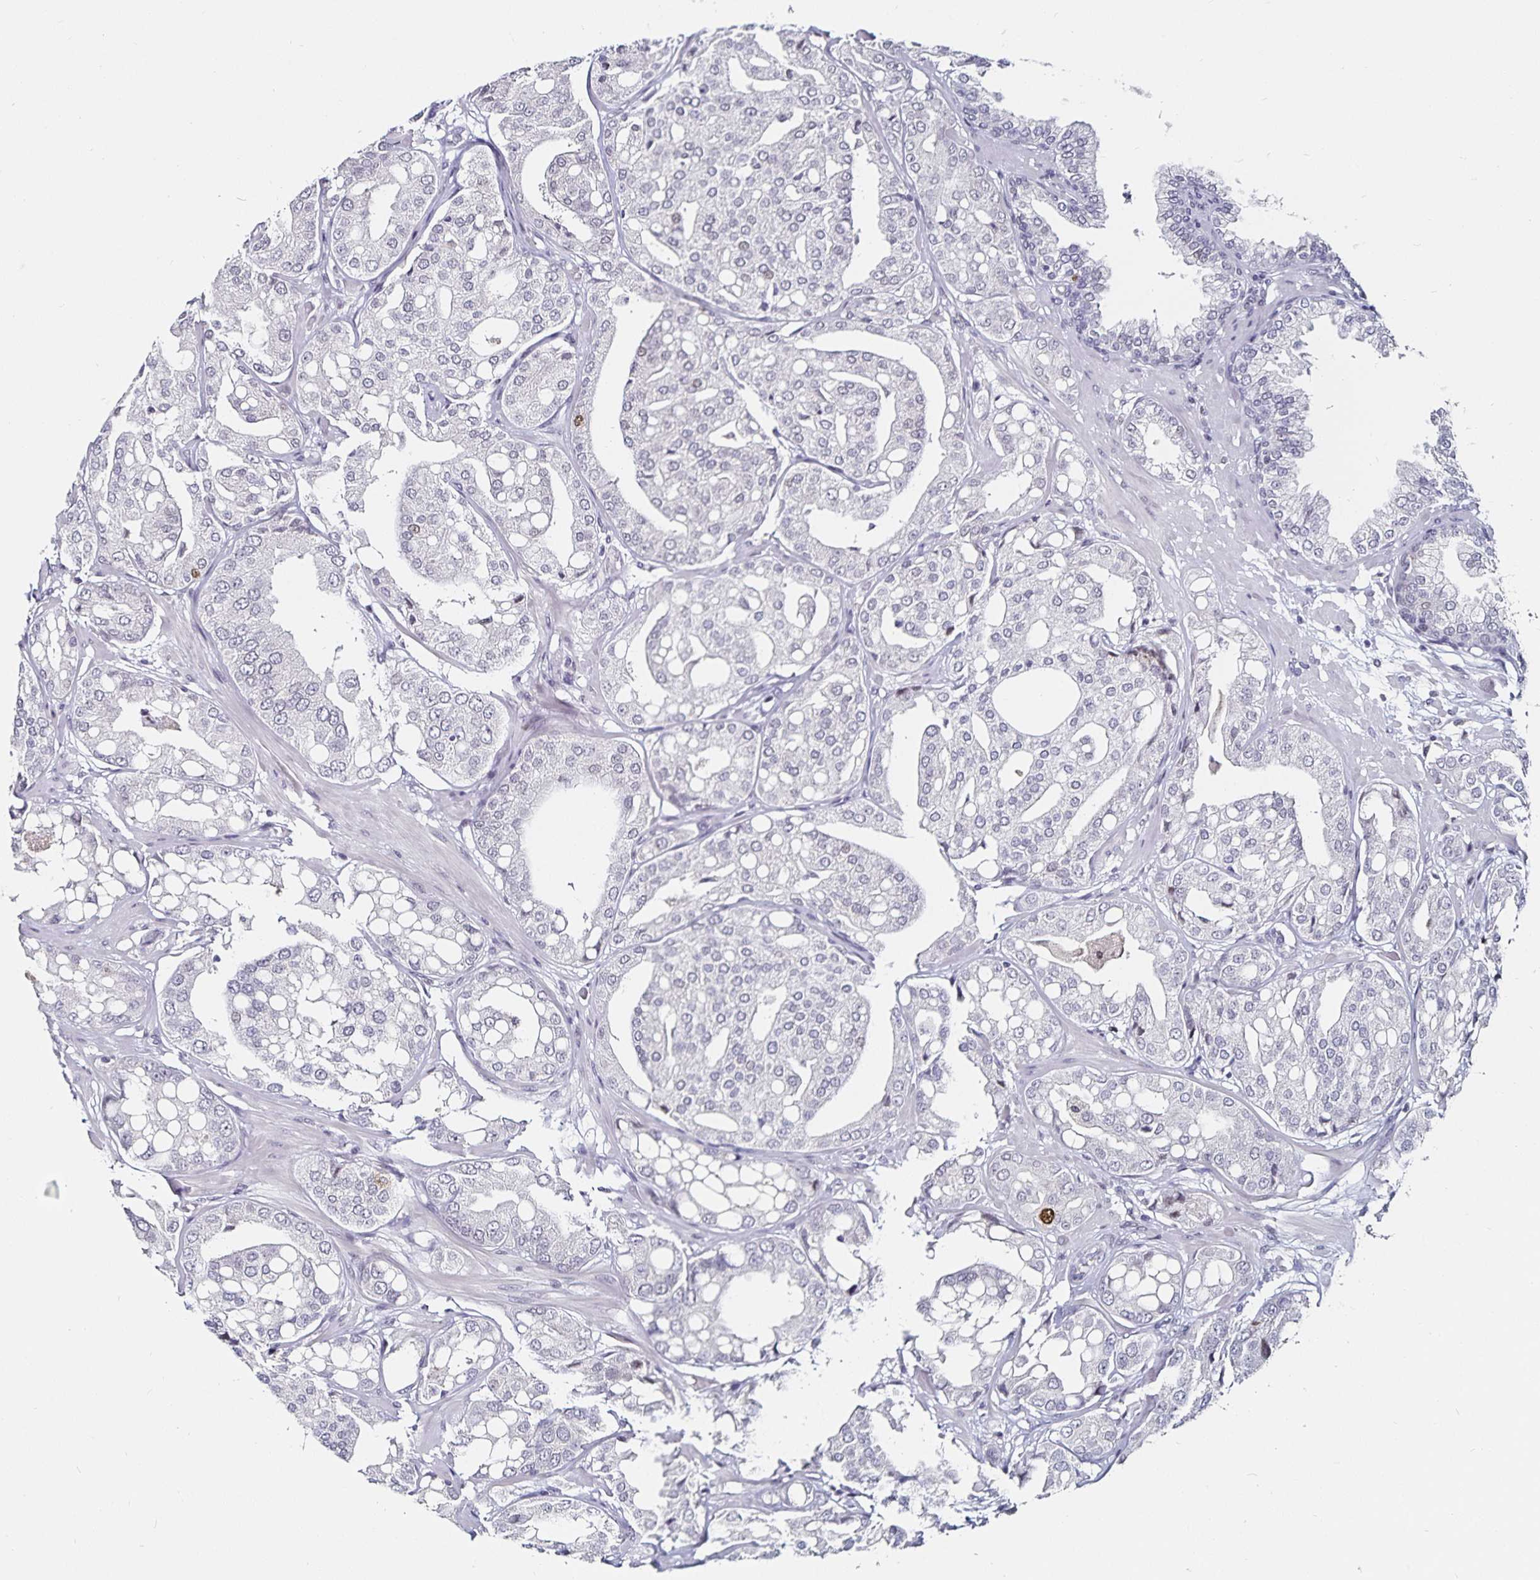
{"staining": {"intensity": "negative", "quantity": "none", "location": "none"}, "tissue": "renal cancer", "cell_type": "Tumor cells", "image_type": "cancer", "snomed": [{"axis": "morphology", "description": "Adenocarcinoma, NOS"}, {"axis": "topography", "description": "Urinary bladder"}], "caption": "A photomicrograph of adenocarcinoma (renal) stained for a protein exhibits no brown staining in tumor cells.", "gene": "ANLN", "patient": {"sex": "male", "age": 61}}